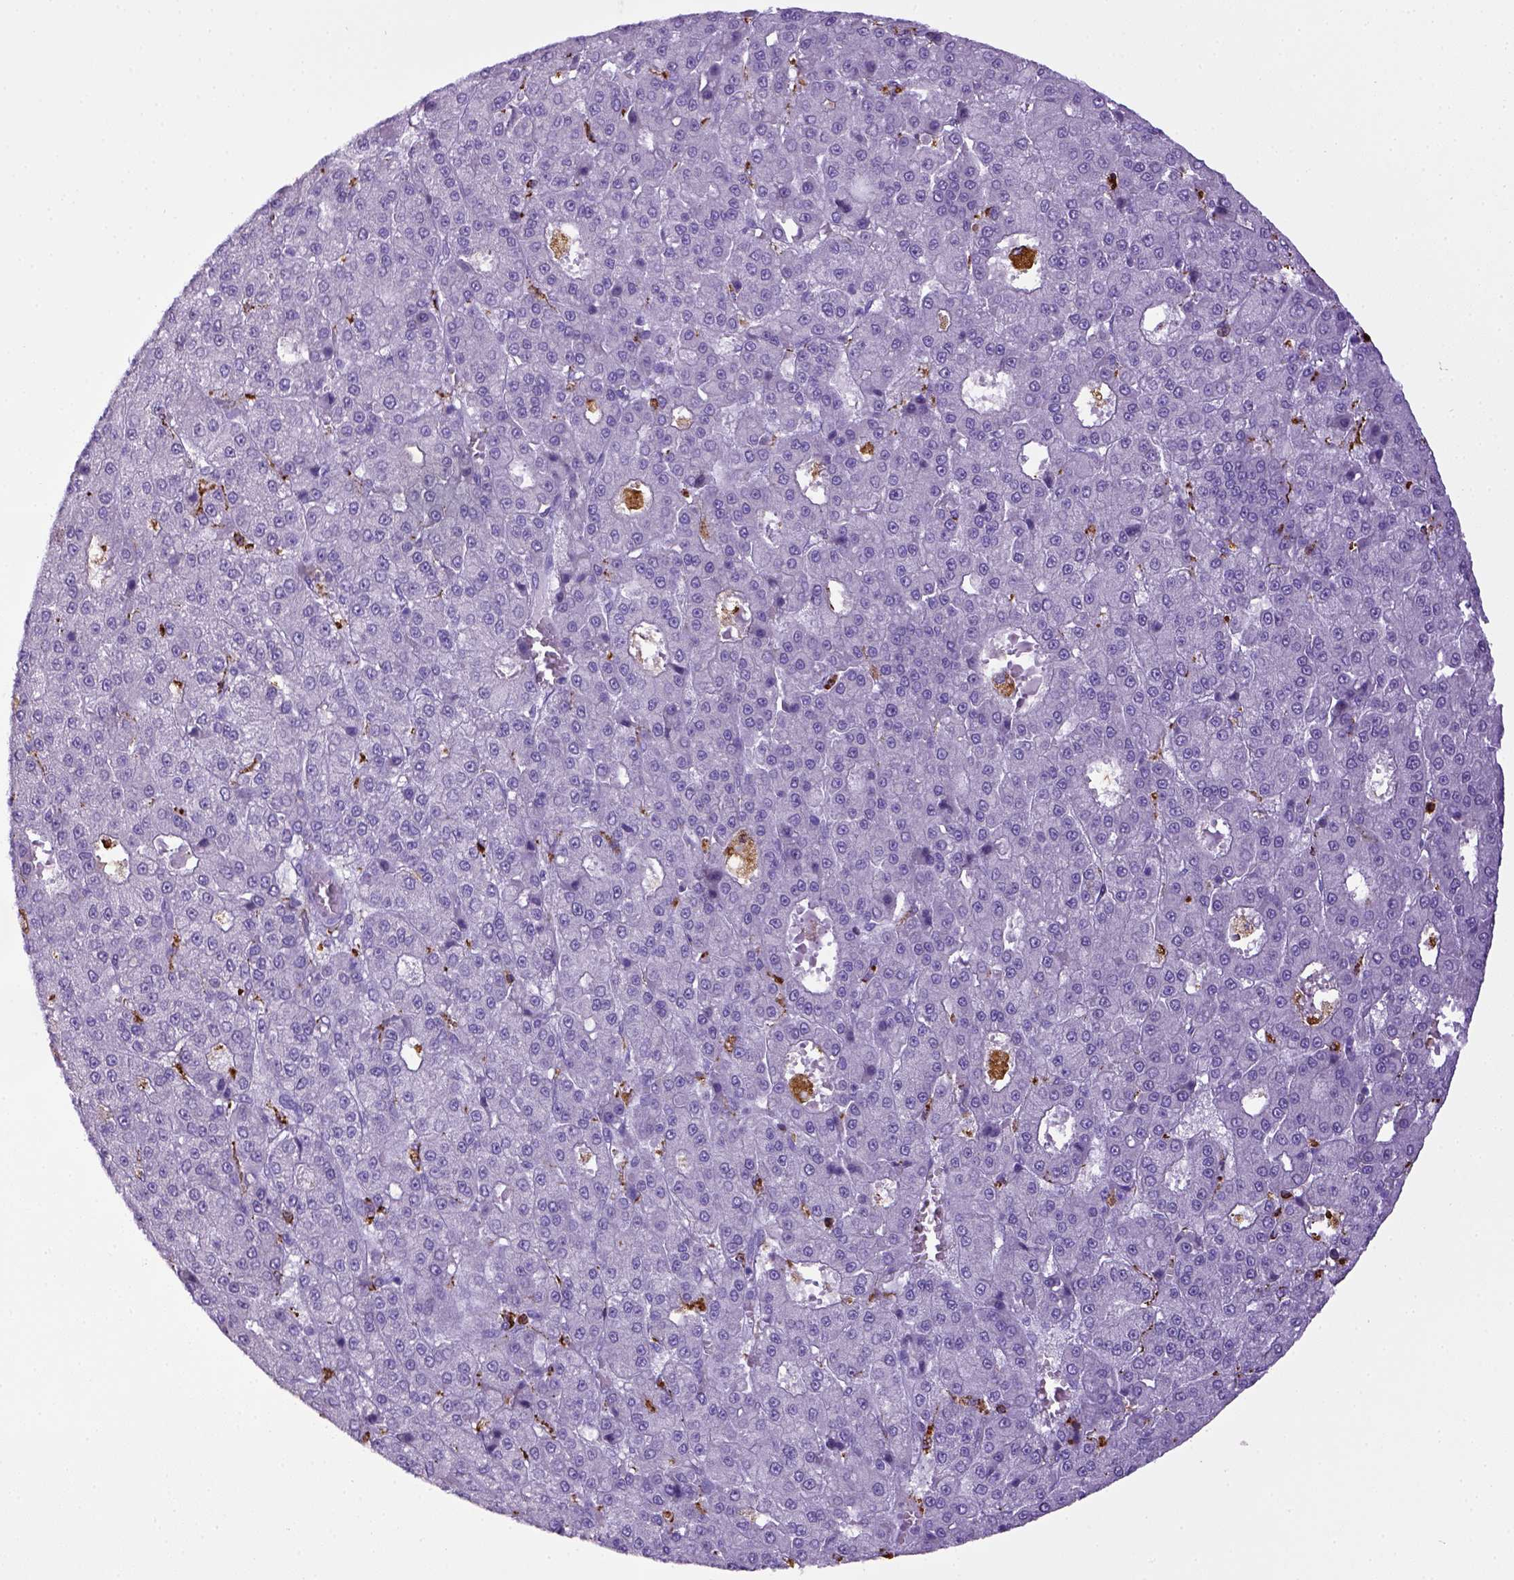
{"staining": {"intensity": "negative", "quantity": "none", "location": "none"}, "tissue": "liver cancer", "cell_type": "Tumor cells", "image_type": "cancer", "snomed": [{"axis": "morphology", "description": "Carcinoma, Hepatocellular, NOS"}, {"axis": "topography", "description": "Liver"}], "caption": "Tumor cells show no significant staining in liver hepatocellular carcinoma.", "gene": "CD68", "patient": {"sex": "male", "age": 70}}